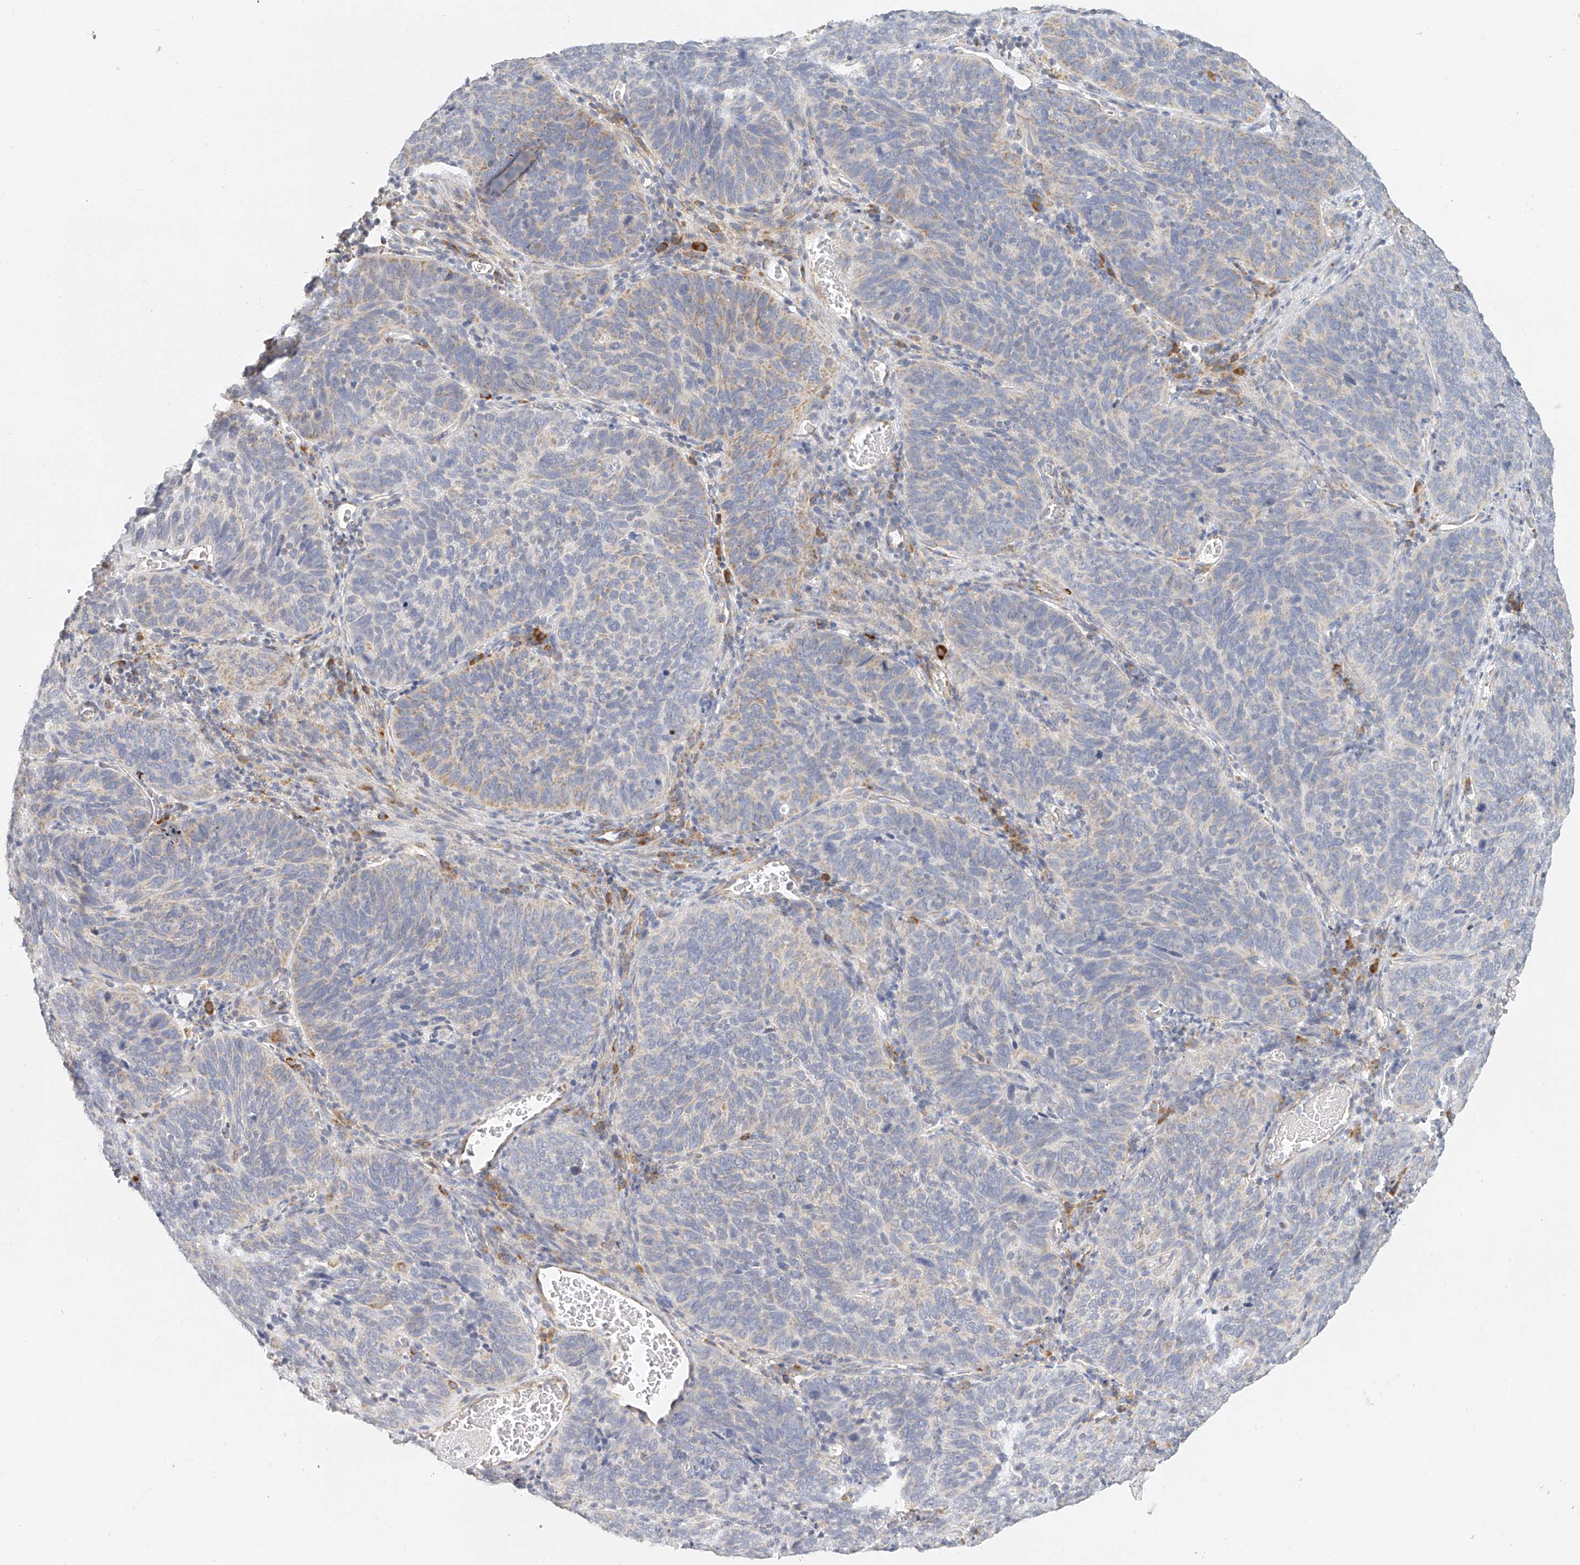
{"staining": {"intensity": "weak", "quantity": "<25%", "location": "cytoplasmic/membranous"}, "tissue": "cervical cancer", "cell_type": "Tumor cells", "image_type": "cancer", "snomed": [{"axis": "morphology", "description": "Squamous cell carcinoma, NOS"}, {"axis": "topography", "description": "Cervix"}], "caption": "An IHC micrograph of cervical cancer is shown. There is no staining in tumor cells of cervical cancer.", "gene": "CXorf58", "patient": {"sex": "female", "age": 60}}